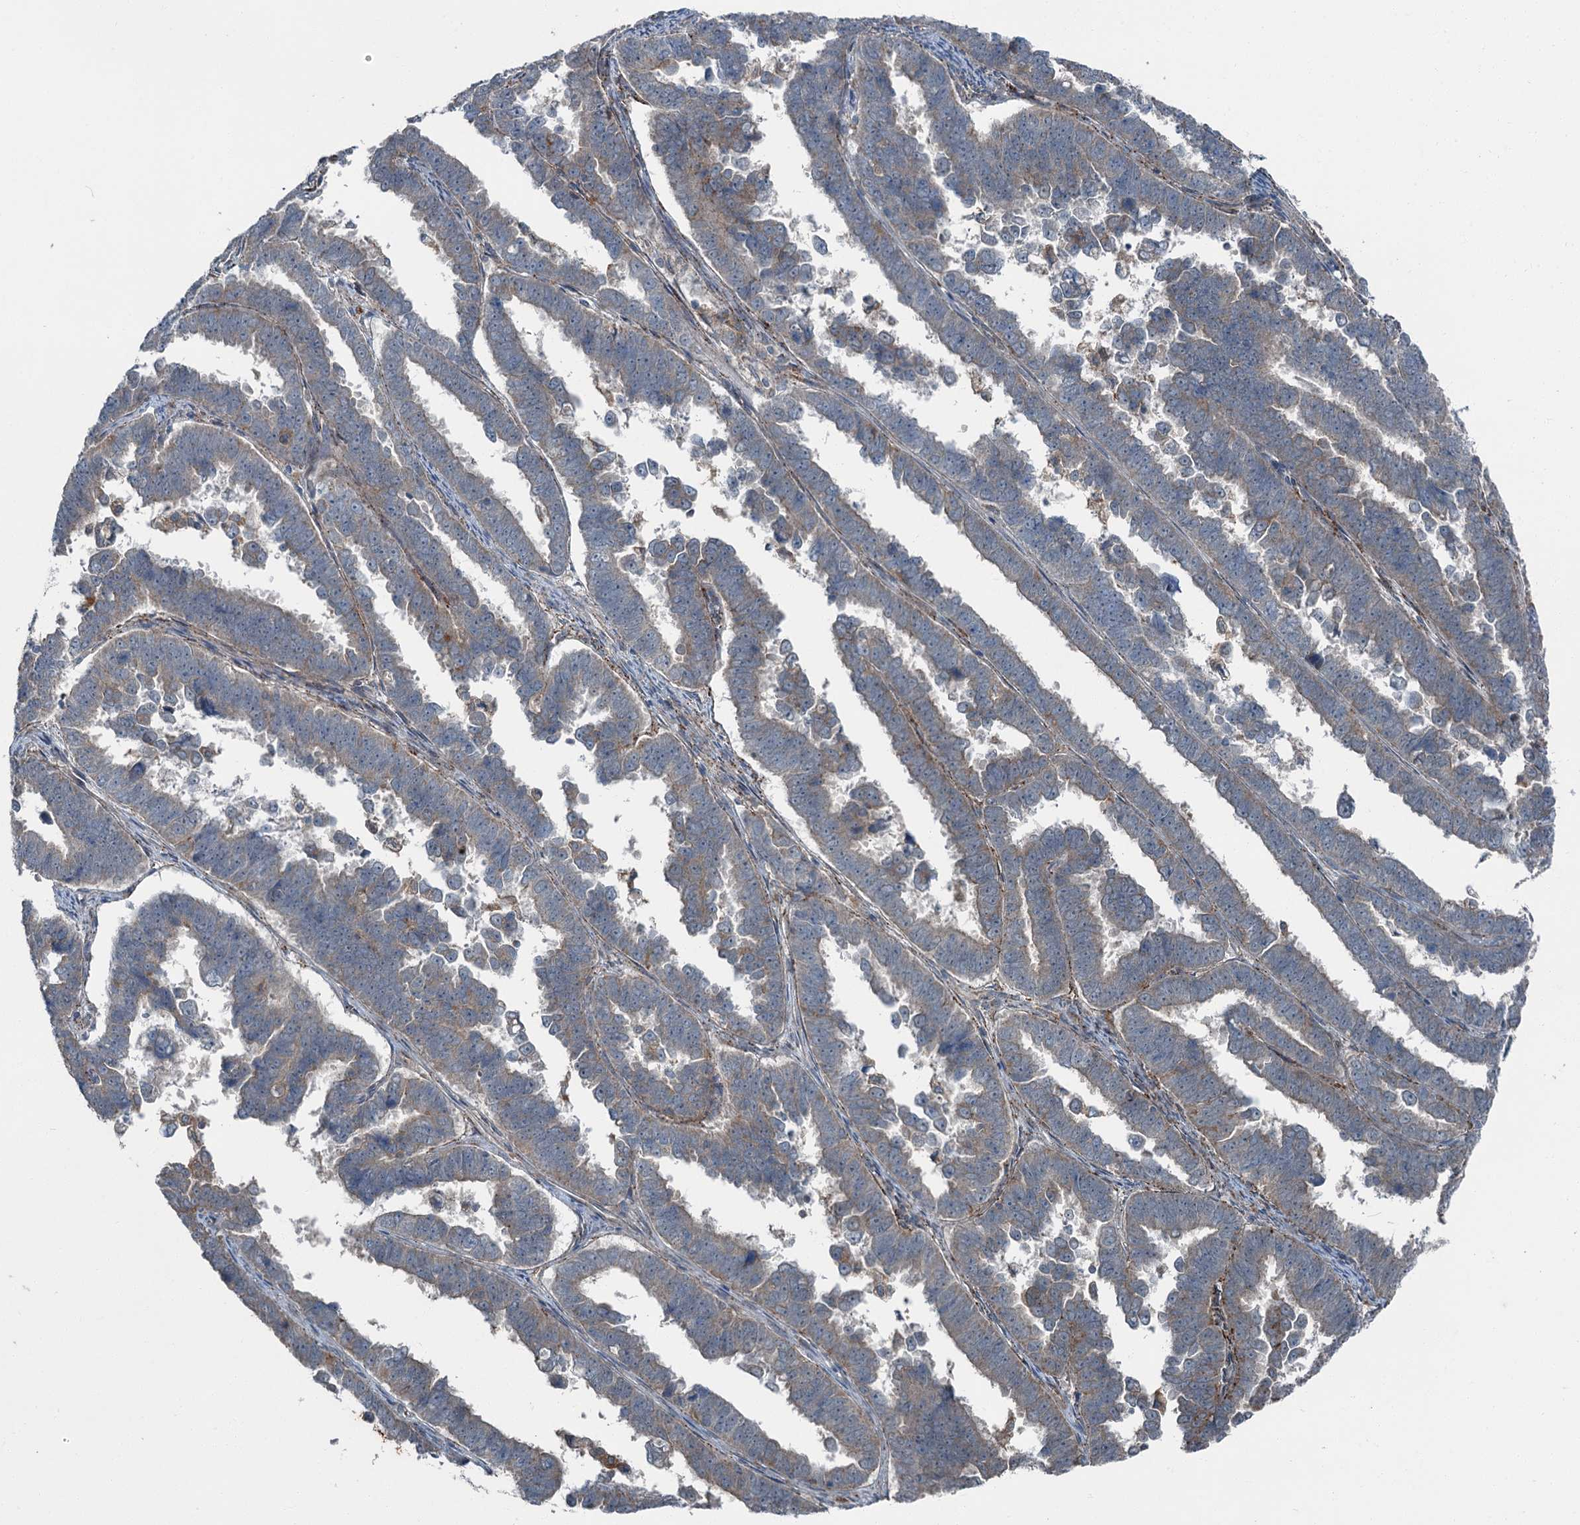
{"staining": {"intensity": "weak", "quantity": "25%-75%", "location": "cytoplasmic/membranous"}, "tissue": "endometrial cancer", "cell_type": "Tumor cells", "image_type": "cancer", "snomed": [{"axis": "morphology", "description": "Adenocarcinoma, NOS"}, {"axis": "topography", "description": "Endometrium"}], "caption": "Immunohistochemistry (IHC) of endometrial cancer (adenocarcinoma) shows low levels of weak cytoplasmic/membranous positivity in approximately 25%-75% of tumor cells.", "gene": "AXL", "patient": {"sex": "female", "age": 75}}